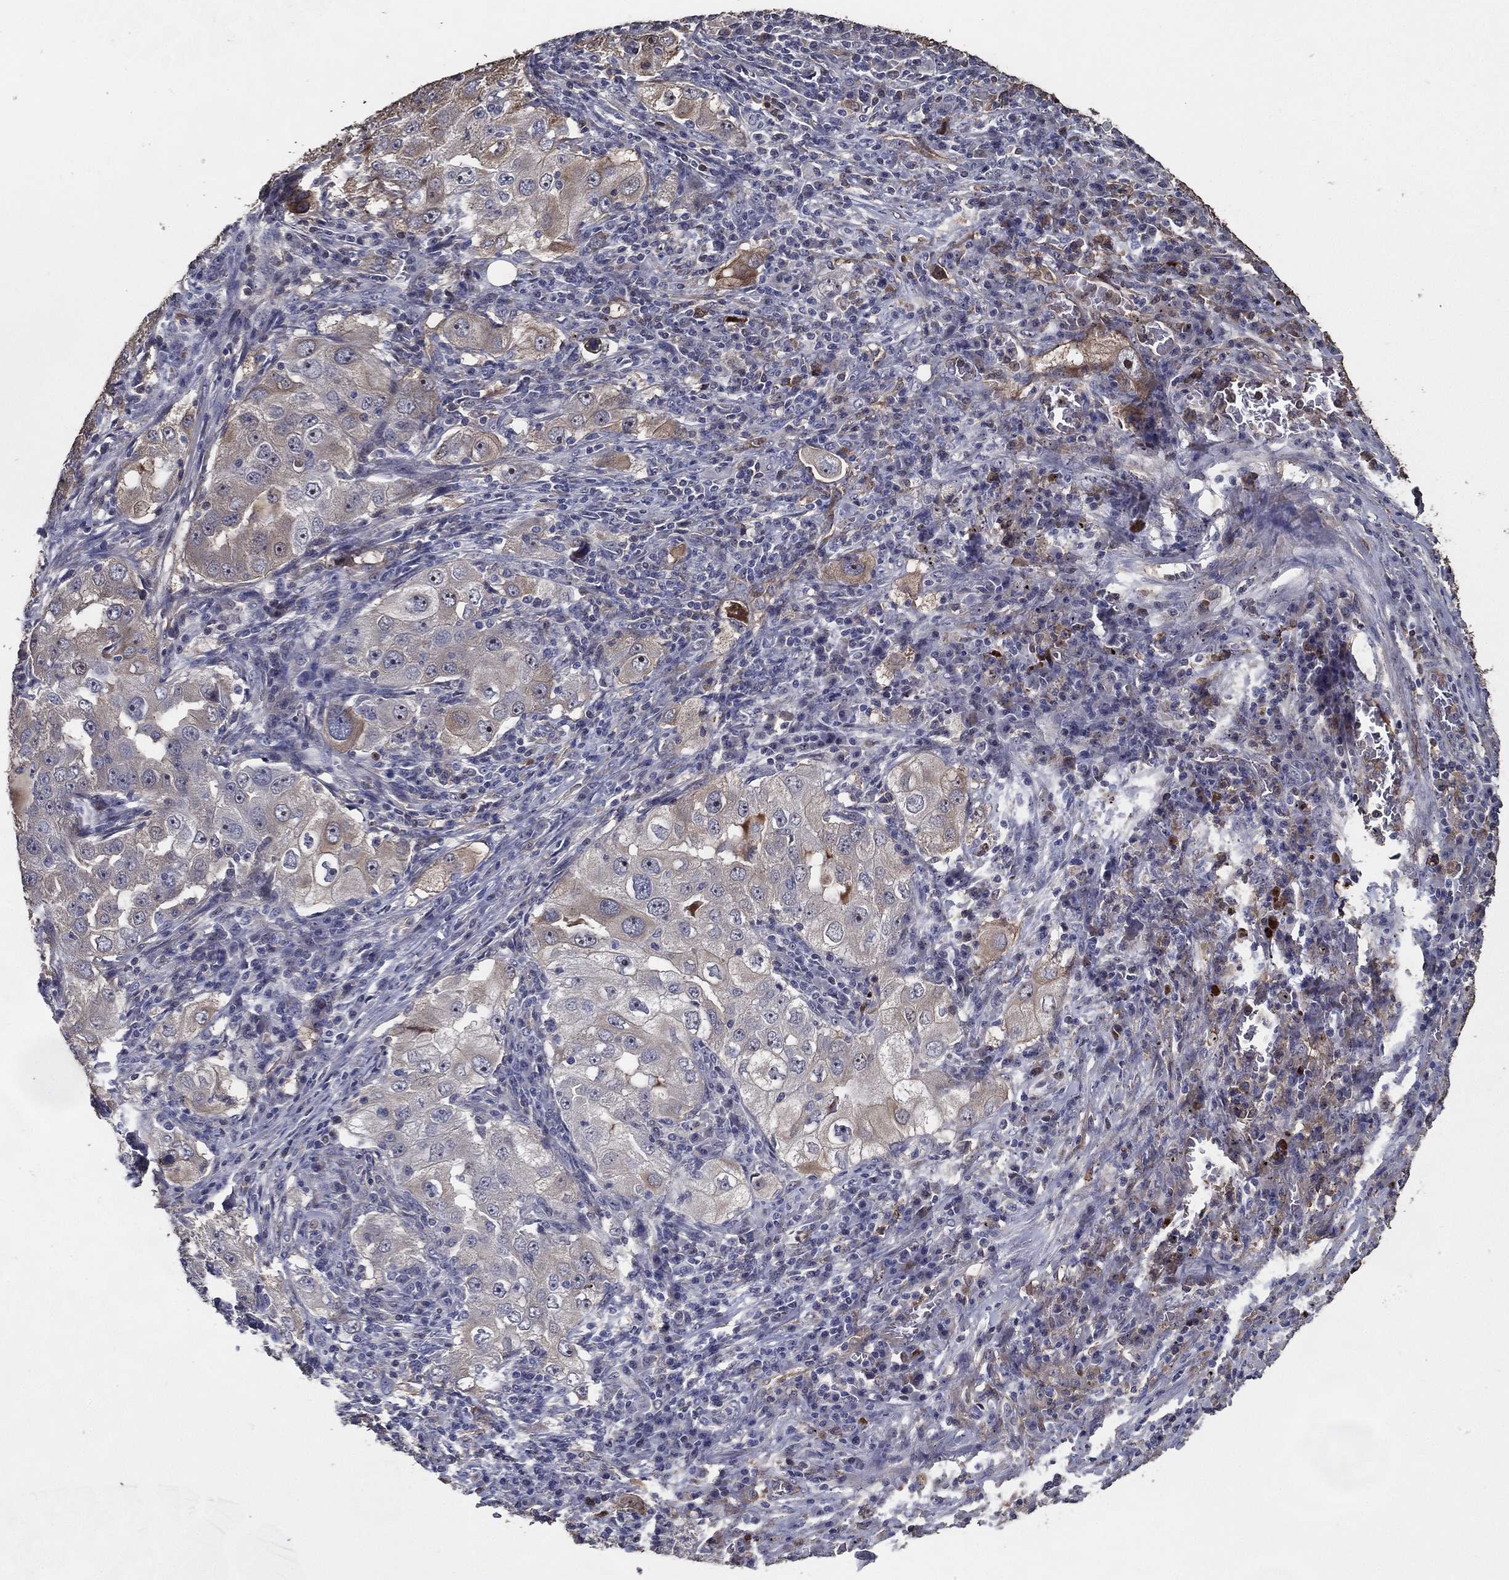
{"staining": {"intensity": "negative", "quantity": "none", "location": "none"}, "tissue": "lung cancer", "cell_type": "Tumor cells", "image_type": "cancer", "snomed": [{"axis": "morphology", "description": "Adenocarcinoma, NOS"}, {"axis": "topography", "description": "Lung"}], "caption": "IHC photomicrograph of neoplastic tissue: human adenocarcinoma (lung) stained with DAB (3,3'-diaminobenzidine) shows no significant protein staining in tumor cells.", "gene": "EFNA1", "patient": {"sex": "female", "age": 61}}